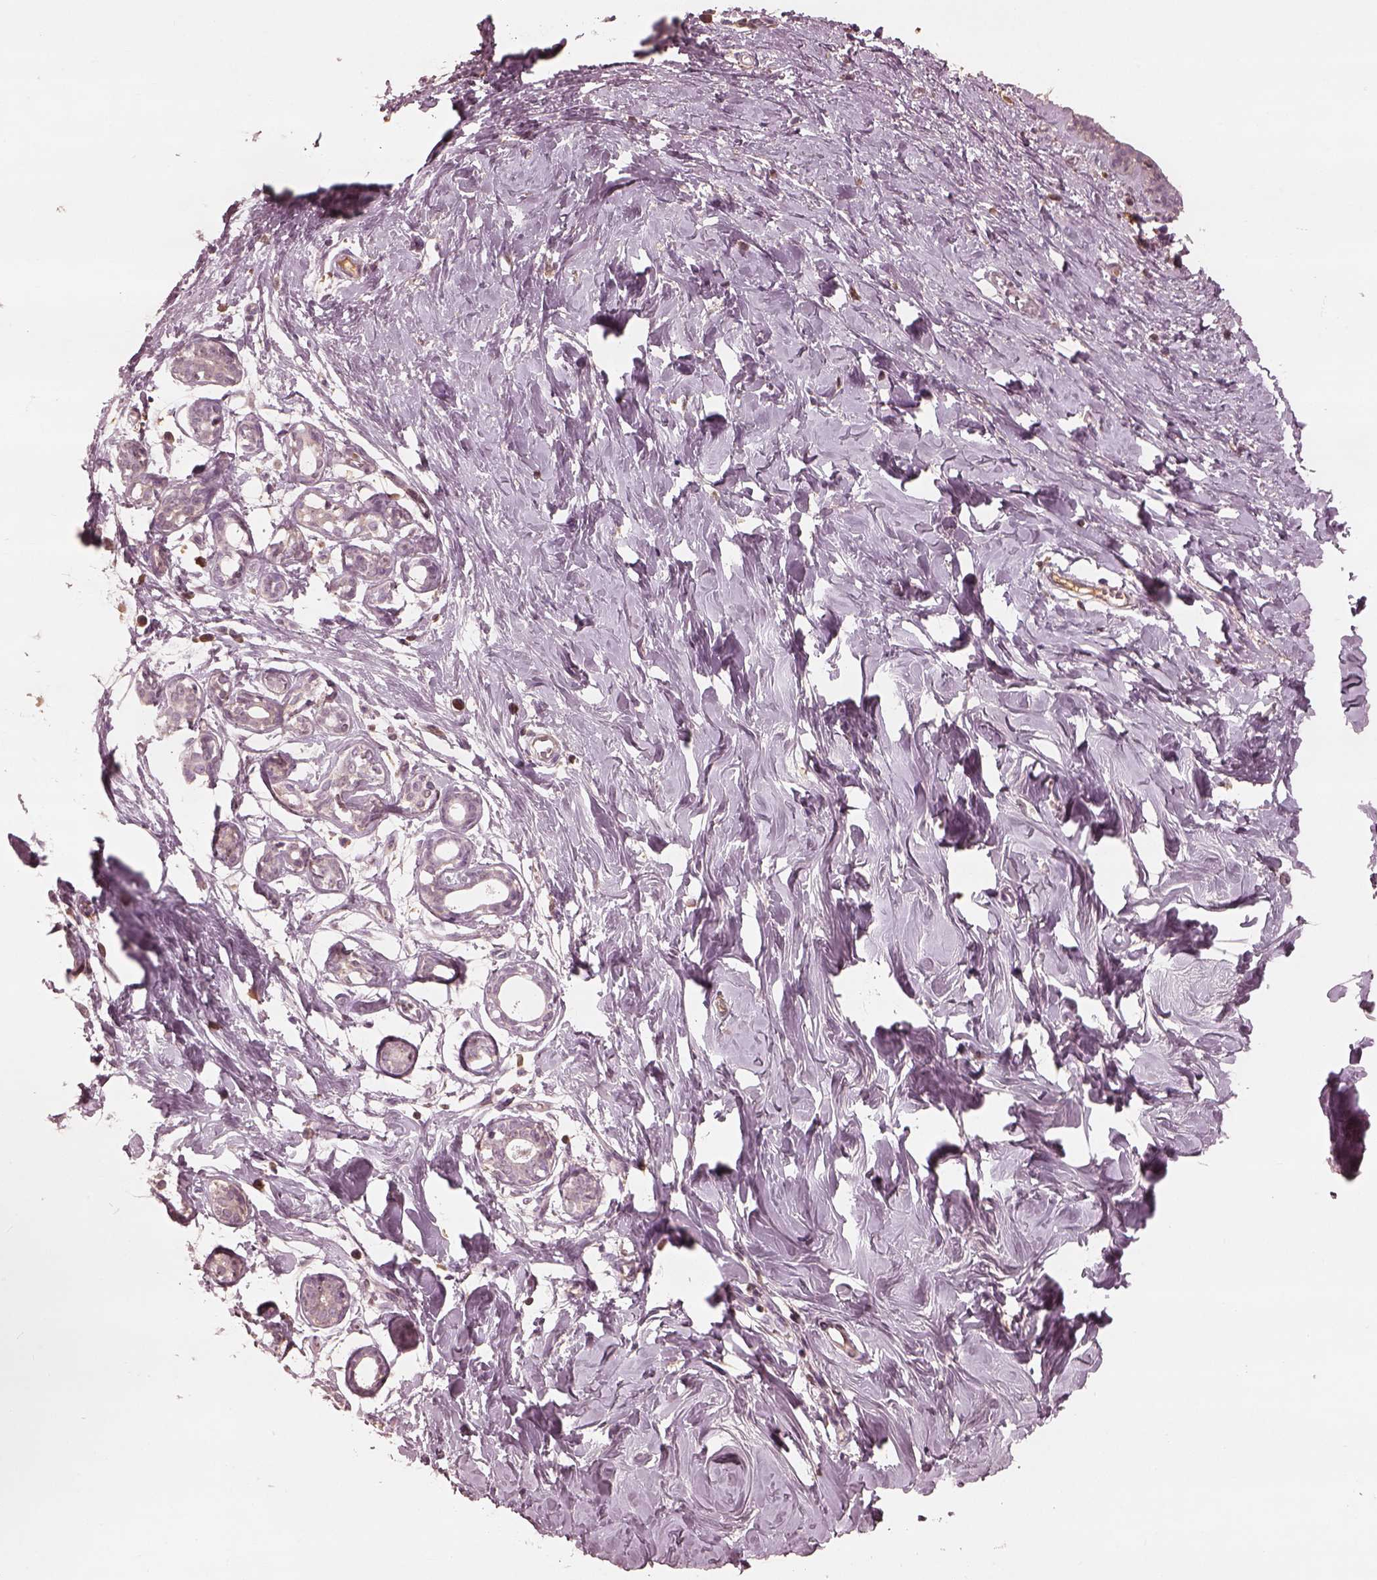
{"staining": {"intensity": "weak", "quantity": "<25%", "location": "cytoplasmic/membranous"}, "tissue": "breast", "cell_type": "Adipocytes", "image_type": "normal", "snomed": [{"axis": "morphology", "description": "Normal tissue, NOS"}, {"axis": "topography", "description": "Breast"}], "caption": "This is an immunohistochemistry image of benign breast. There is no staining in adipocytes.", "gene": "CALR3", "patient": {"sex": "female", "age": 27}}